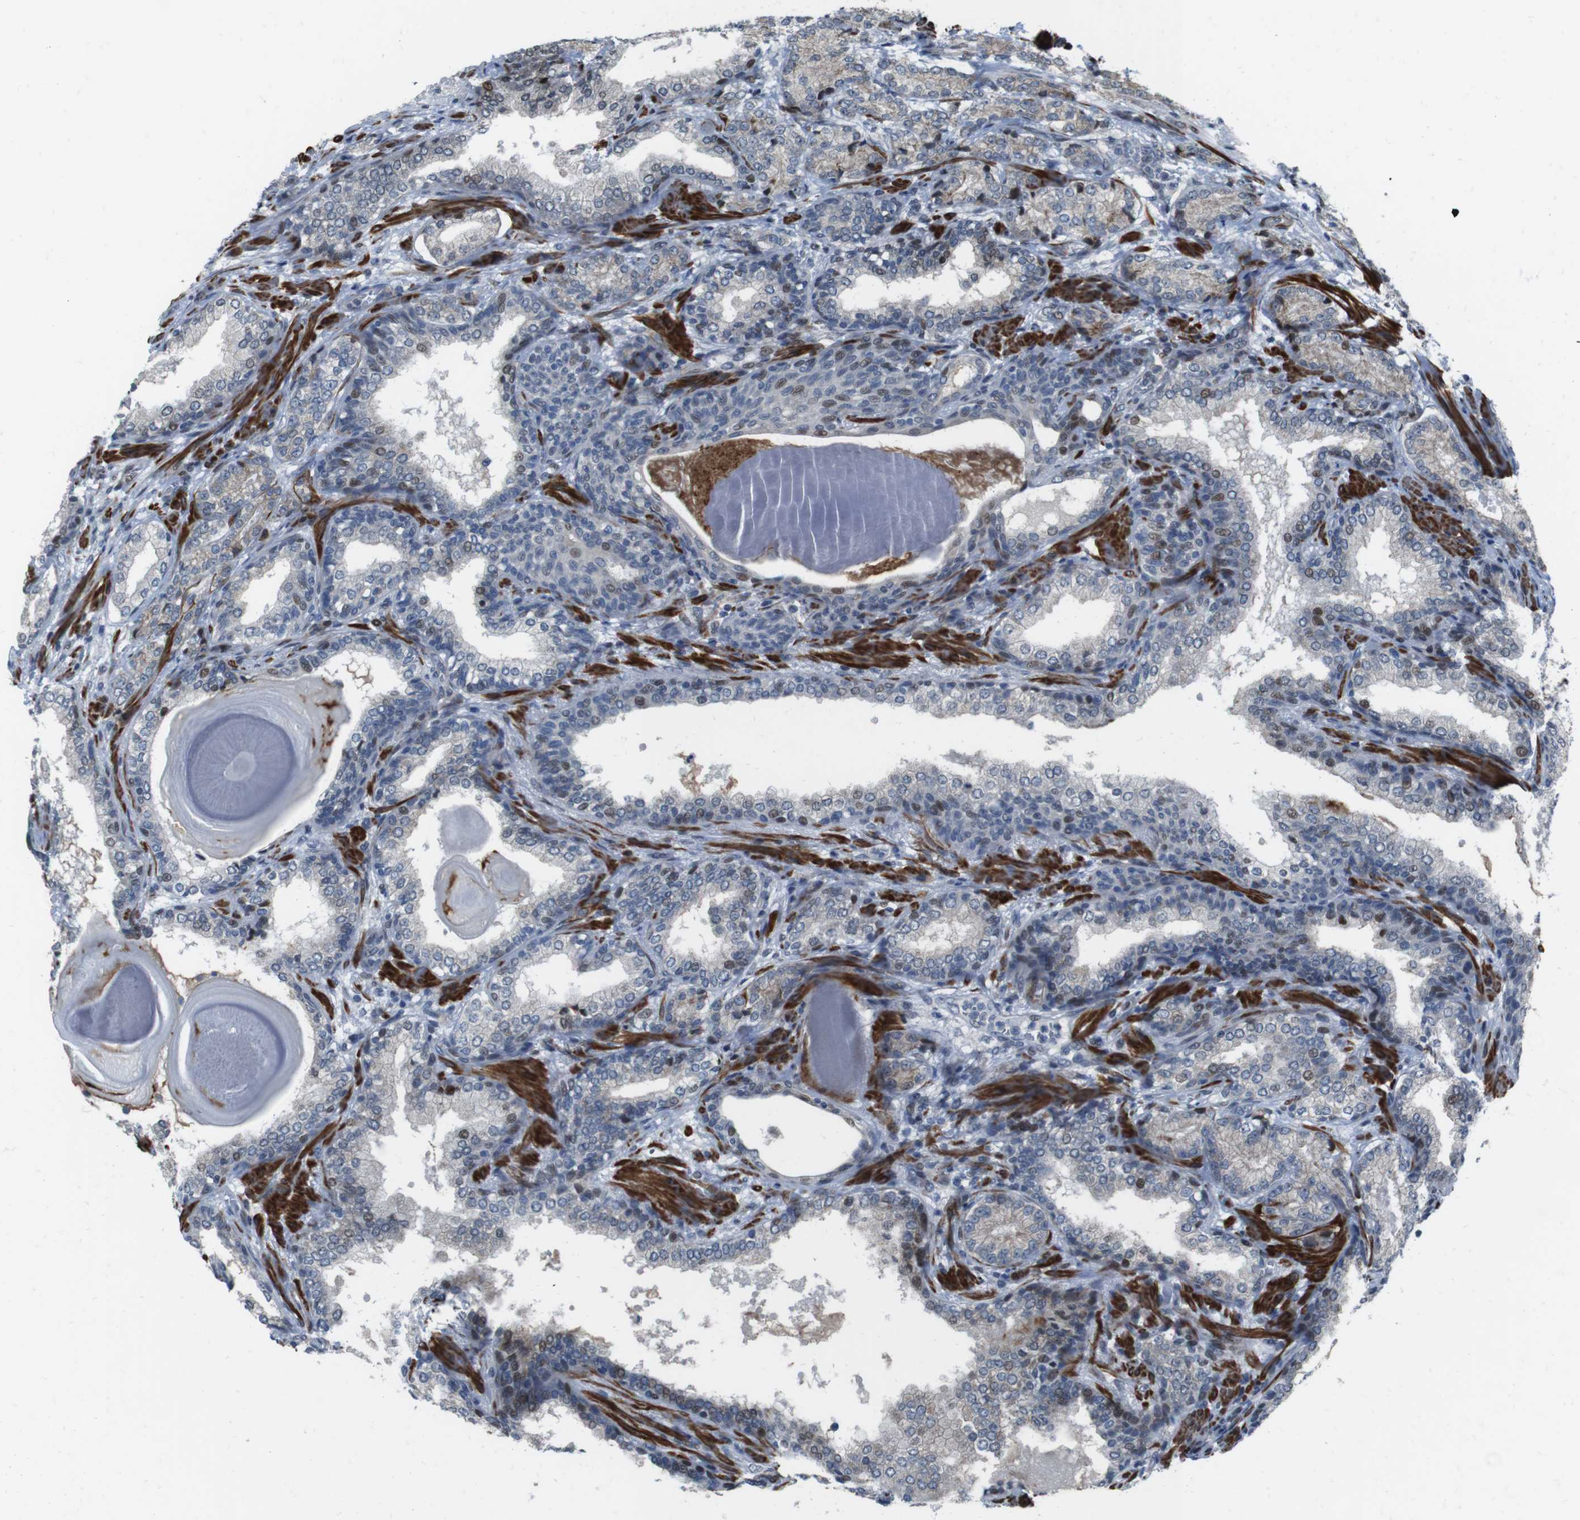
{"staining": {"intensity": "weak", "quantity": "25%-75%", "location": "cytoplasmic/membranous"}, "tissue": "prostate cancer", "cell_type": "Tumor cells", "image_type": "cancer", "snomed": [{"axis": "morphology", "description": "Adenocarcinoma, High grade"}, {"axis": "topography", "description": "Prostate"}], "caption": "DAB immunohistochemical staining of prostate high-grade adenocarcinoma reveals weak cytoplasmic/membranous protein staining in approximately 25%-75% of tumor cells.", "gene": "PBRM1", "patient": {"sex": "male", "age": 61}}